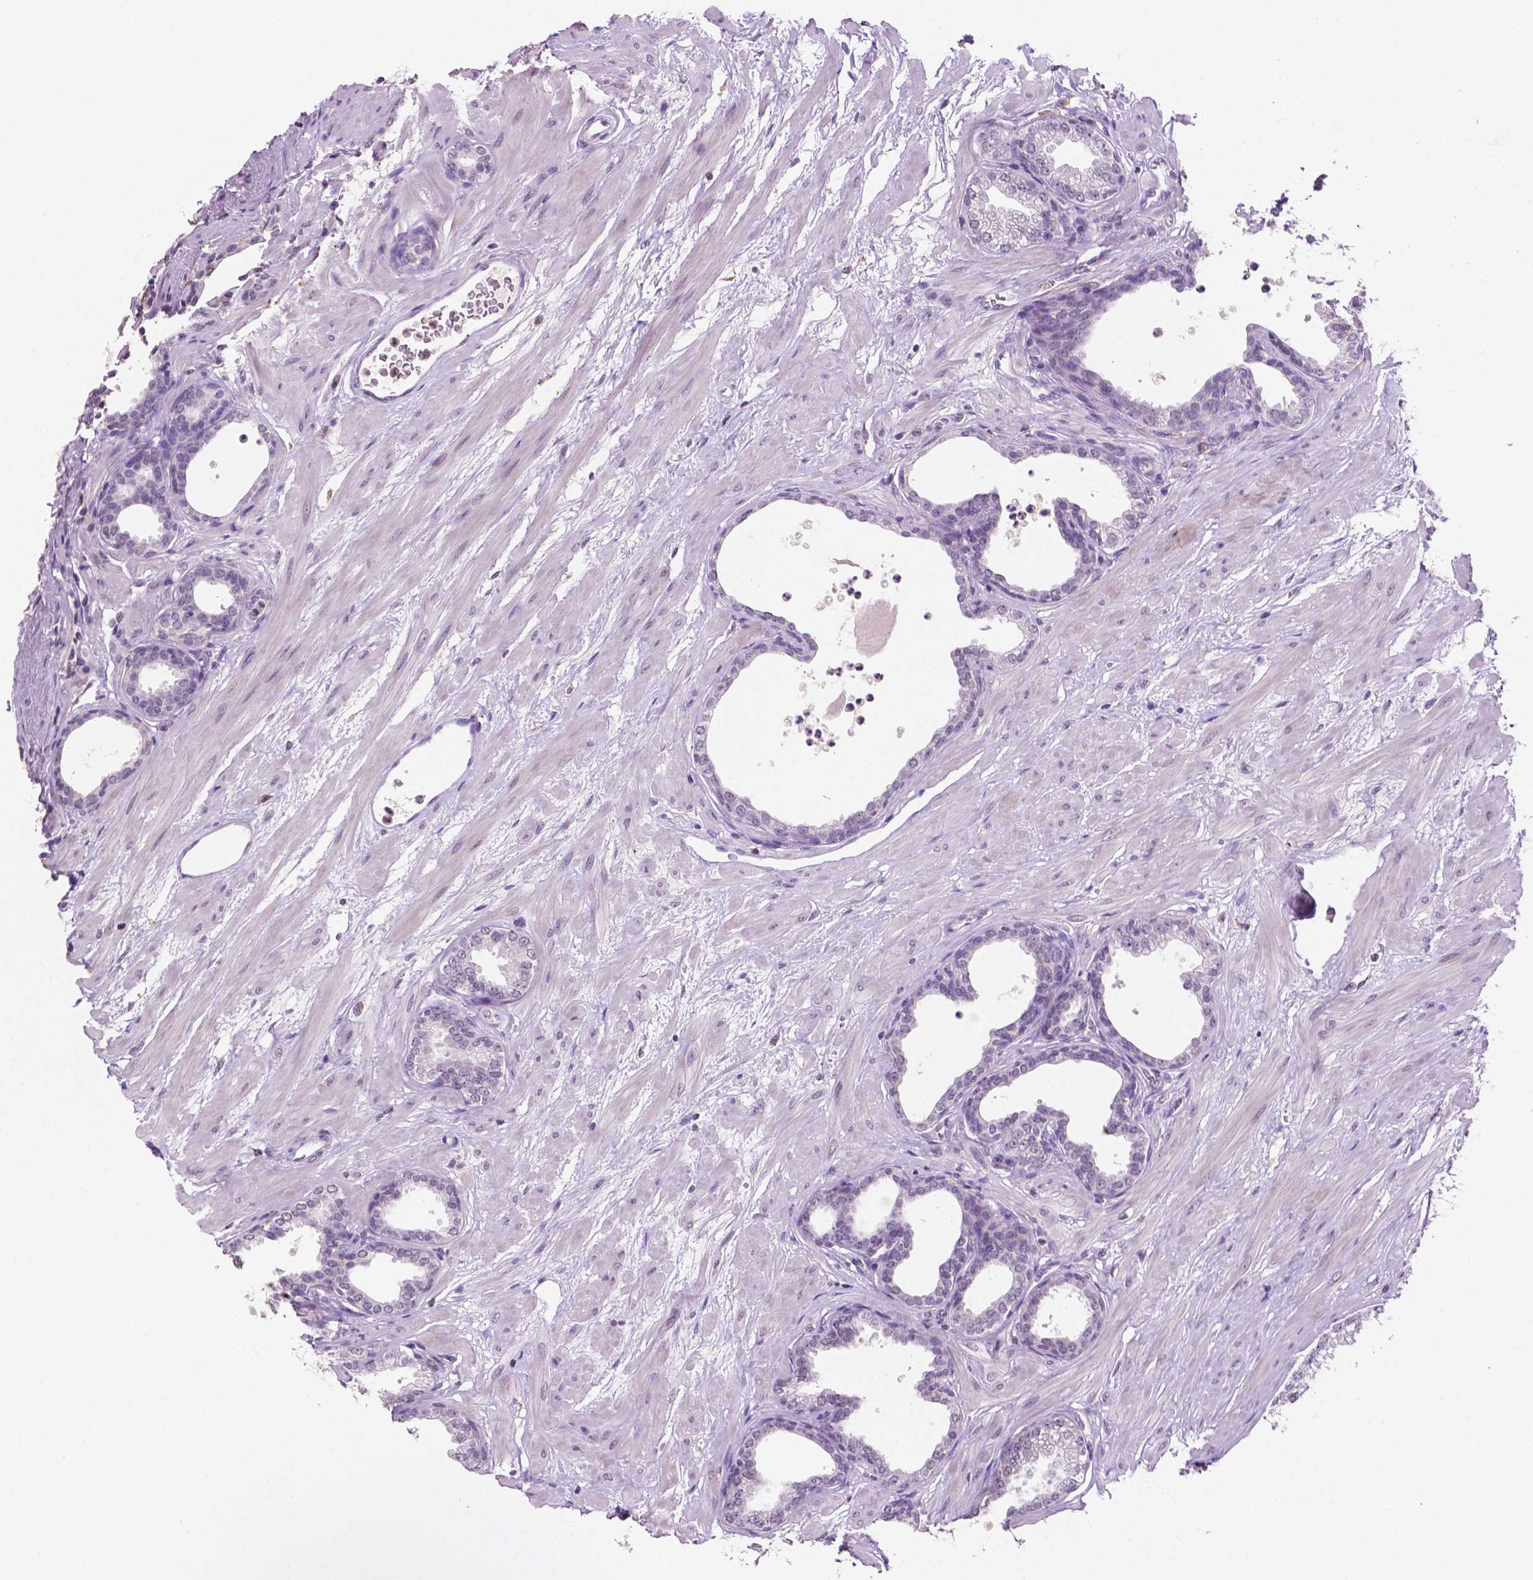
{"staining": {"intensity": "moderate", "quantity": ">75%", "location": "nuclear"}, "tissue": "prostate", "cell_type": "Glandular cells", "image_type": "normal", "snomed": [{"axis": "morphology", "description": "Normal tissue, NOS"}, {"axis": "topography", "description": "Prostate"}], "caption": "This image displays immunohistochemistry staining of unremarkable human prostate, with medium moderate nuclear staining in about >75% of glandular cells.", "gene": "PTPN6", "patient": {"sex": "male", "age": 37}}